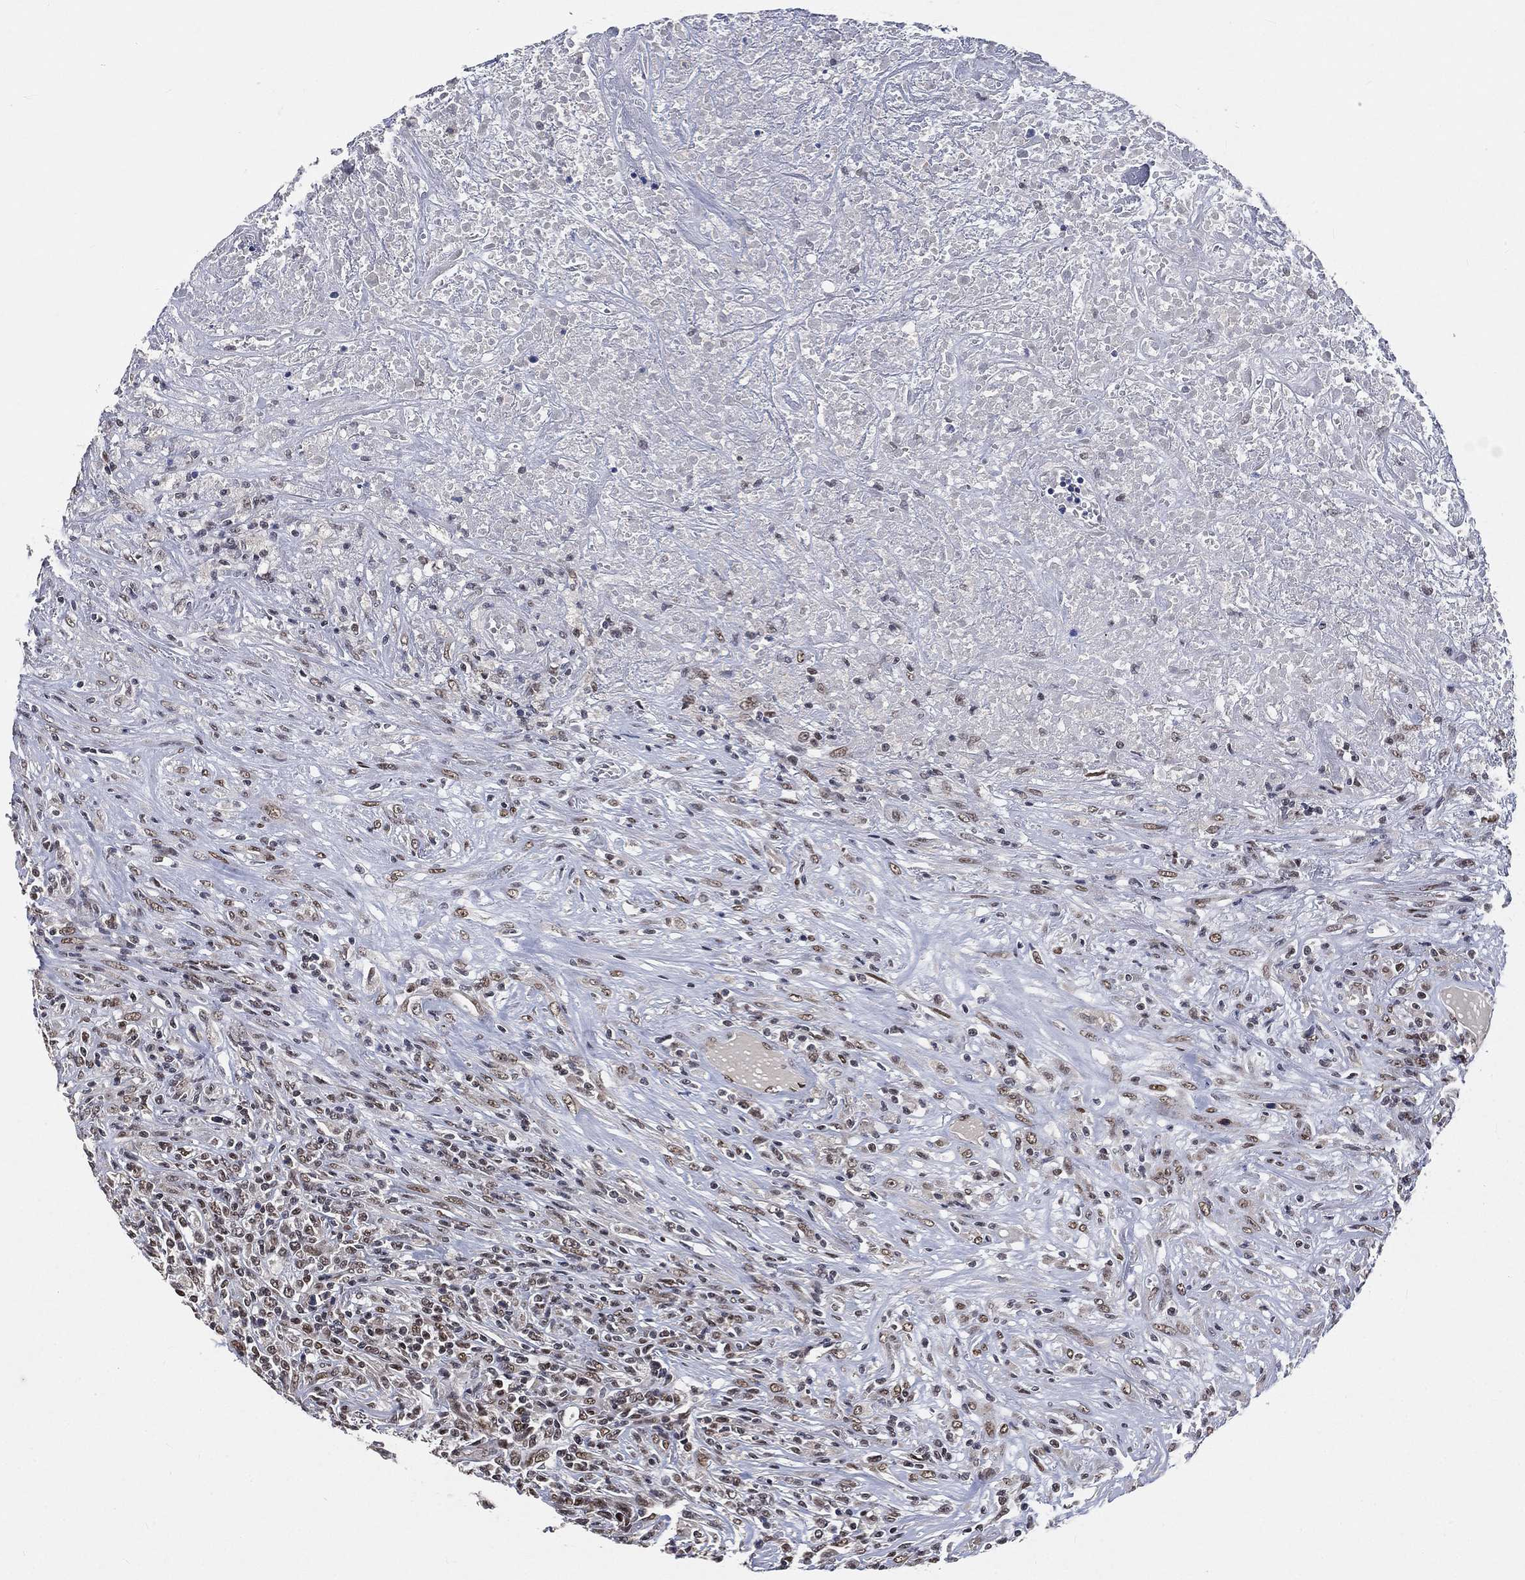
{"staining": {"intensity": "weak", "quantity": "<25%", "location": "nuclear"}, "tissue": "lymphoma", "cell_type": "Tumor cells", "image_type": "cancer", "snomed": [{"axis": "morphology", "description": "Malignant lymphoma, non-Hodgkin's type, High grade"}, {"axis": "topography", "description": "Lung"}], "caption": "High magnification brightfield microscopy of malignant lymphoma, non-Hodgkin's type (high-grade) stained with DAB (brown) and counterstained with hematoxylin (blue): tumor cells show no significant expression. (Brightfield microscopy of DAB immunohistochemistry at high magnification).", "gene": "YLPM1", "patient": {"sex": "male", "age": 79}}